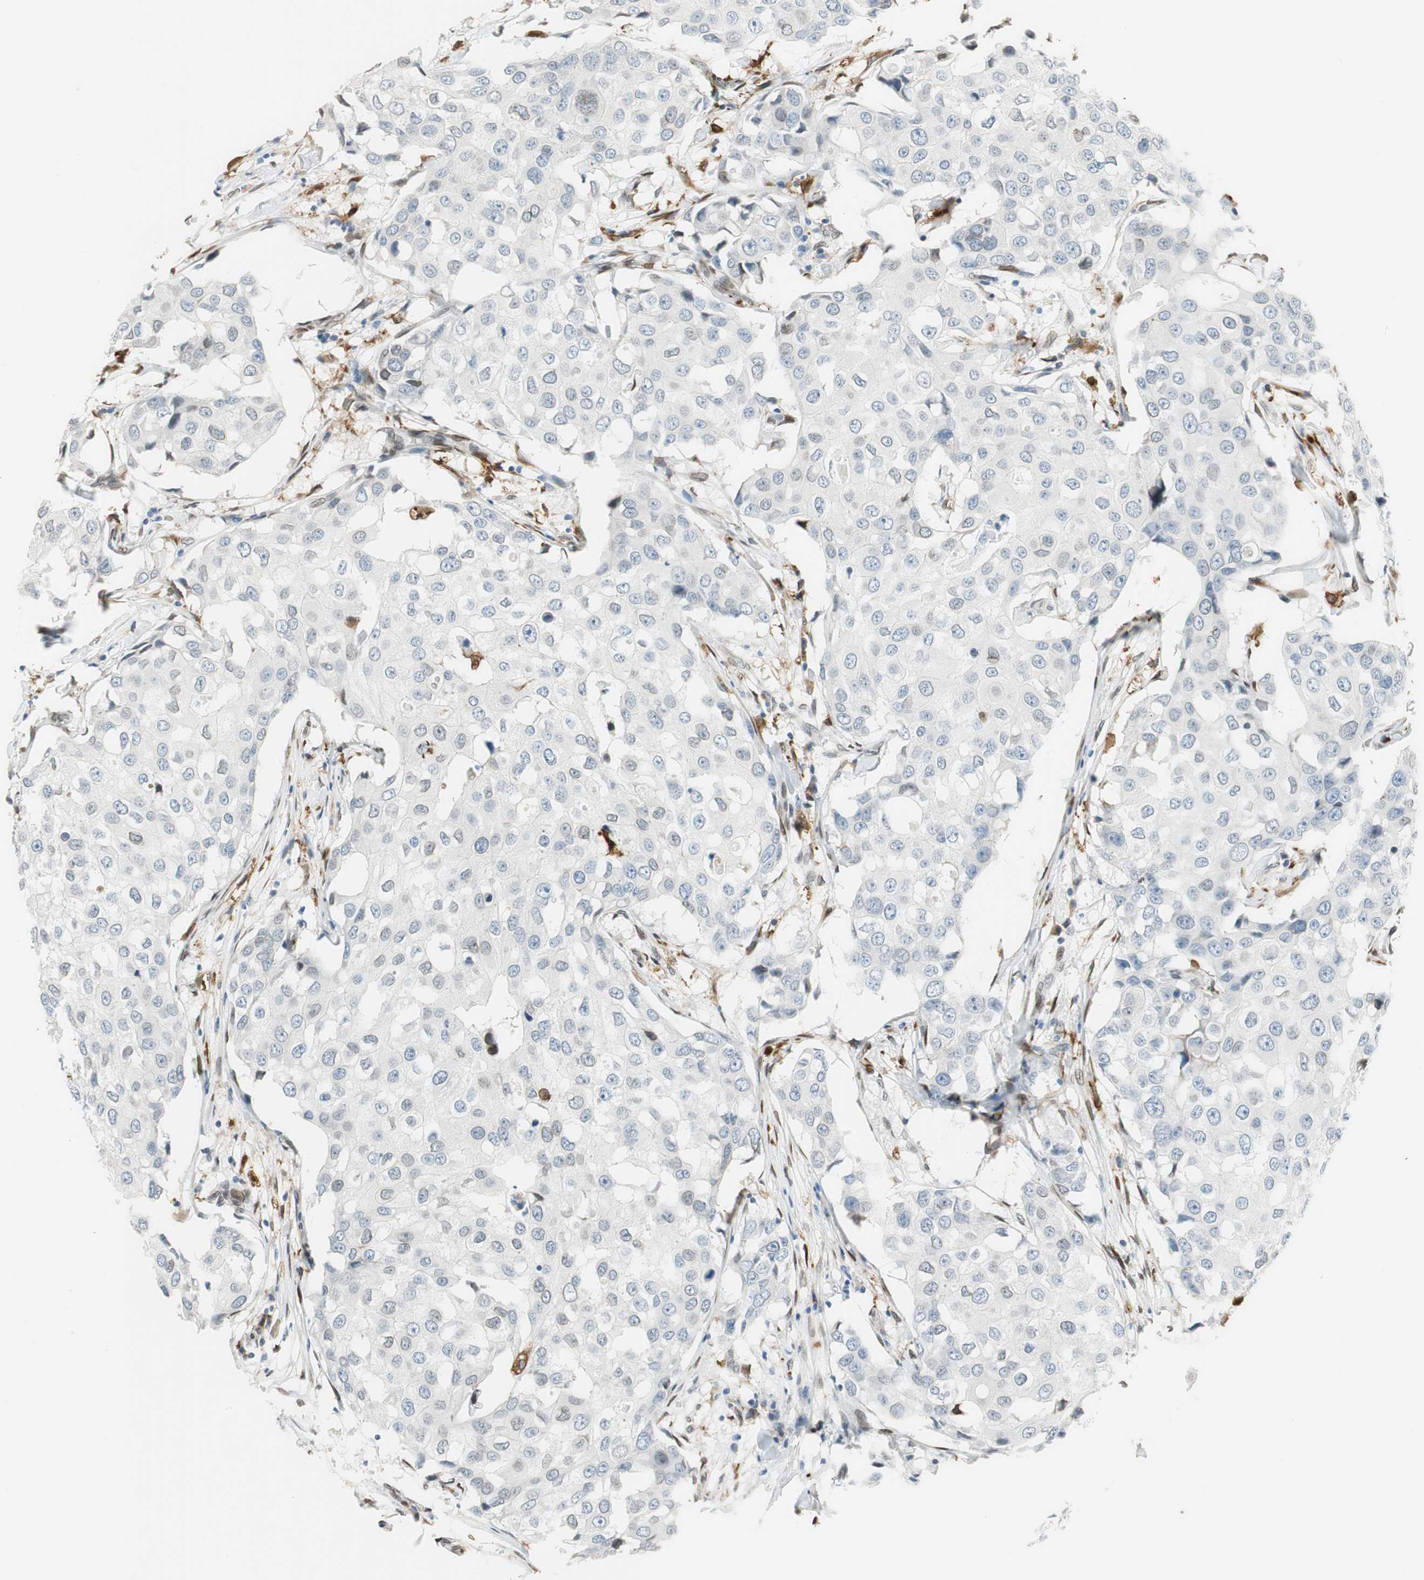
{"staining": {"intensity": "negative", "quantity": "none", "location": "none"}, "tissue": "breast cancer", "cell_type": "Tumor cells", "image_type": "cancer", "snomed": [{"axis": "morphology", "description": "Duct carcinoma"}, {"axis": "topography", "description": "Breast"}], "caption": "There is no significant expression in tumor cells of breast intraductal carcinoma.", "gene": "TMEM260", "patient": {"sex": "female", "age": 27}}